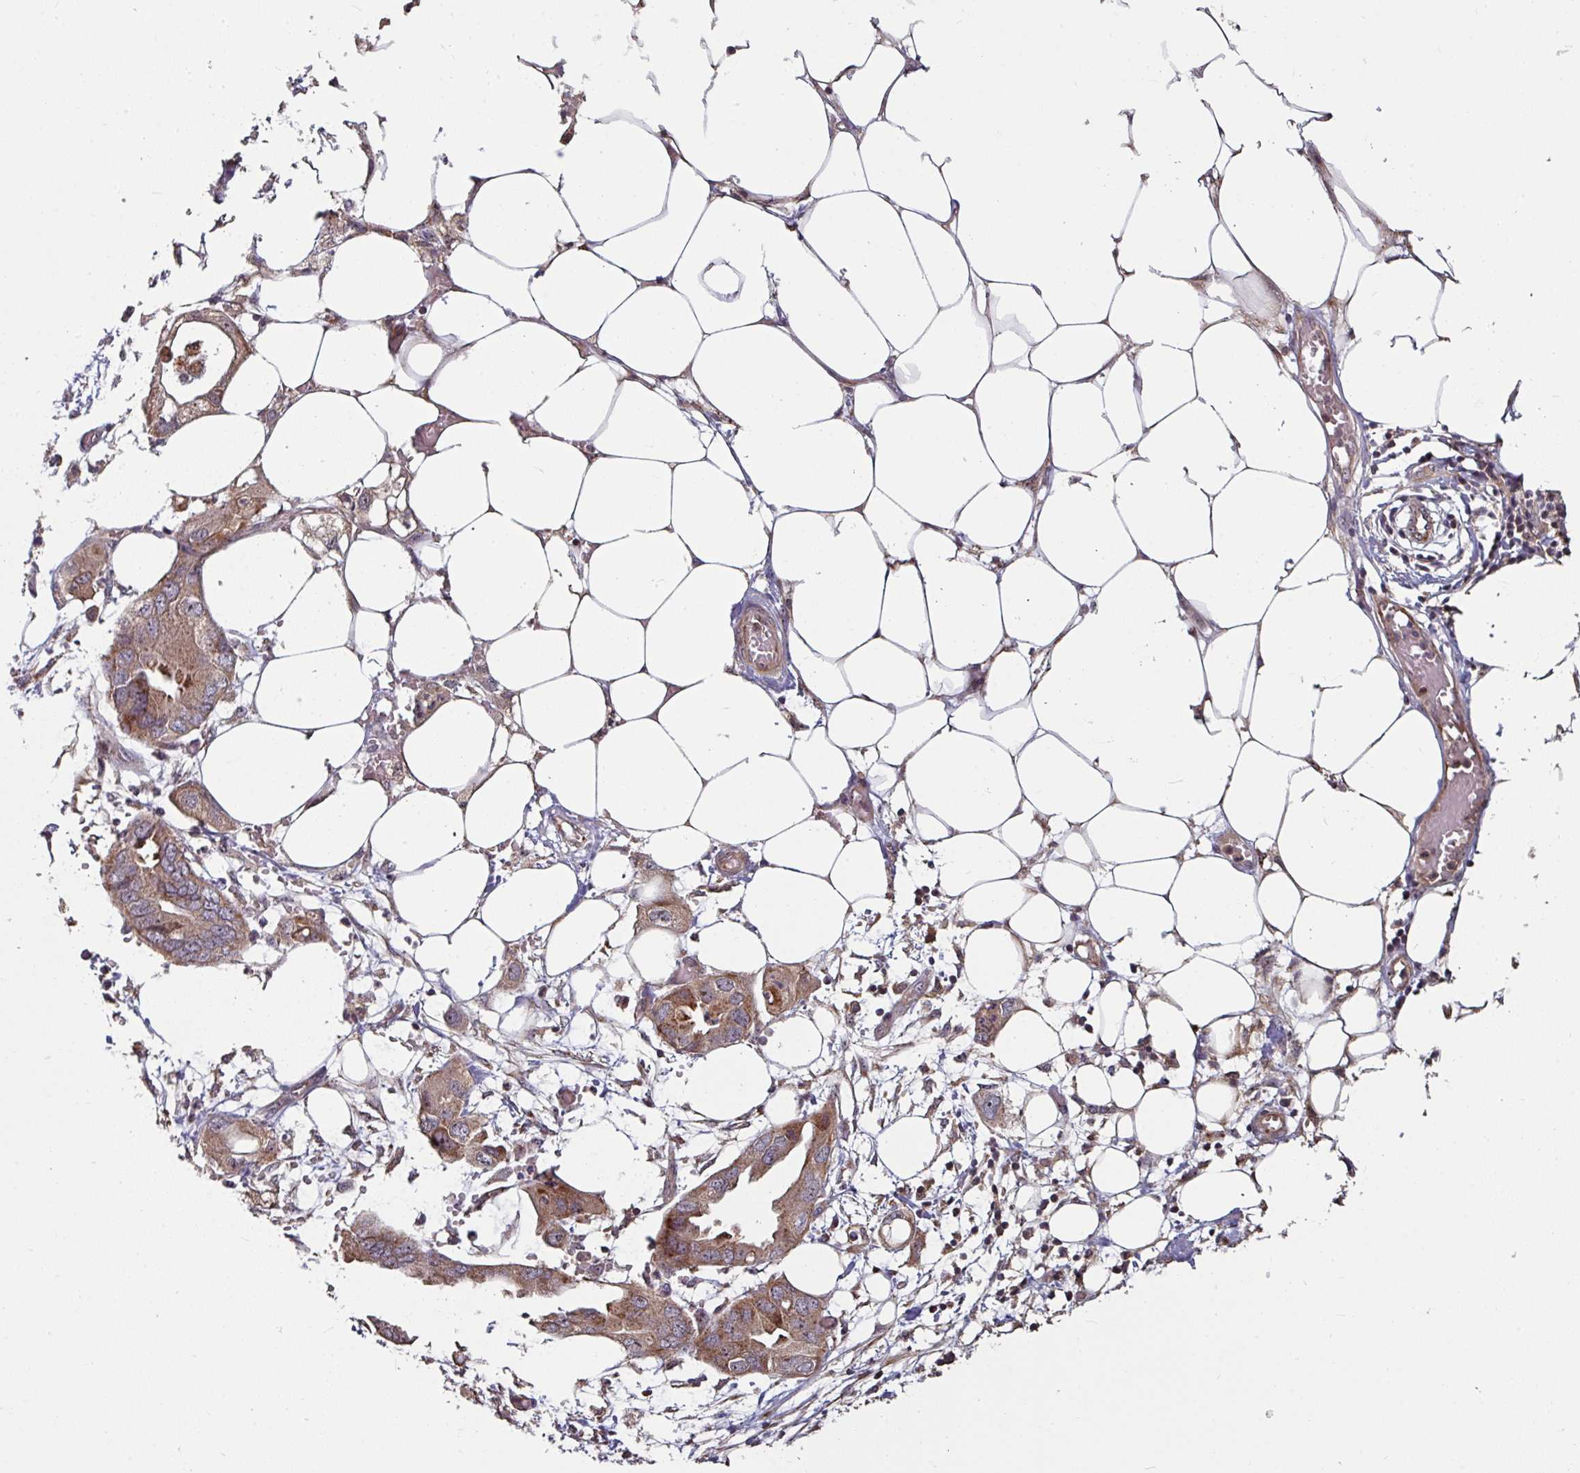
{"staining": {"intensity": "moderate", "quantity": ">75%", "location": "cytoplasmic/membranous"}, "tissue": "endometrial cancer", "cell_type": "Tumor cells", "image_type": "cancer", "snomed": [{"axis": "morphology", "description": "Adenocarcinoma, NOS"}, {"axis": "morphology", "description": "Adenocarcinoma, metastatic, NOS"}, {"axis": "topography", "description": "Adipose tissue"}, {"axis": "topography", "description": "Endometrium"}], "caption": "Protein expression analysis of endometrial metastatic adenocarcinoma exhibits moderate cytoplasmic/membranous positivity in about >75% of tumor cells.", "gene": "OR2D3", "patient": {"sex": "female", "age": 67}}